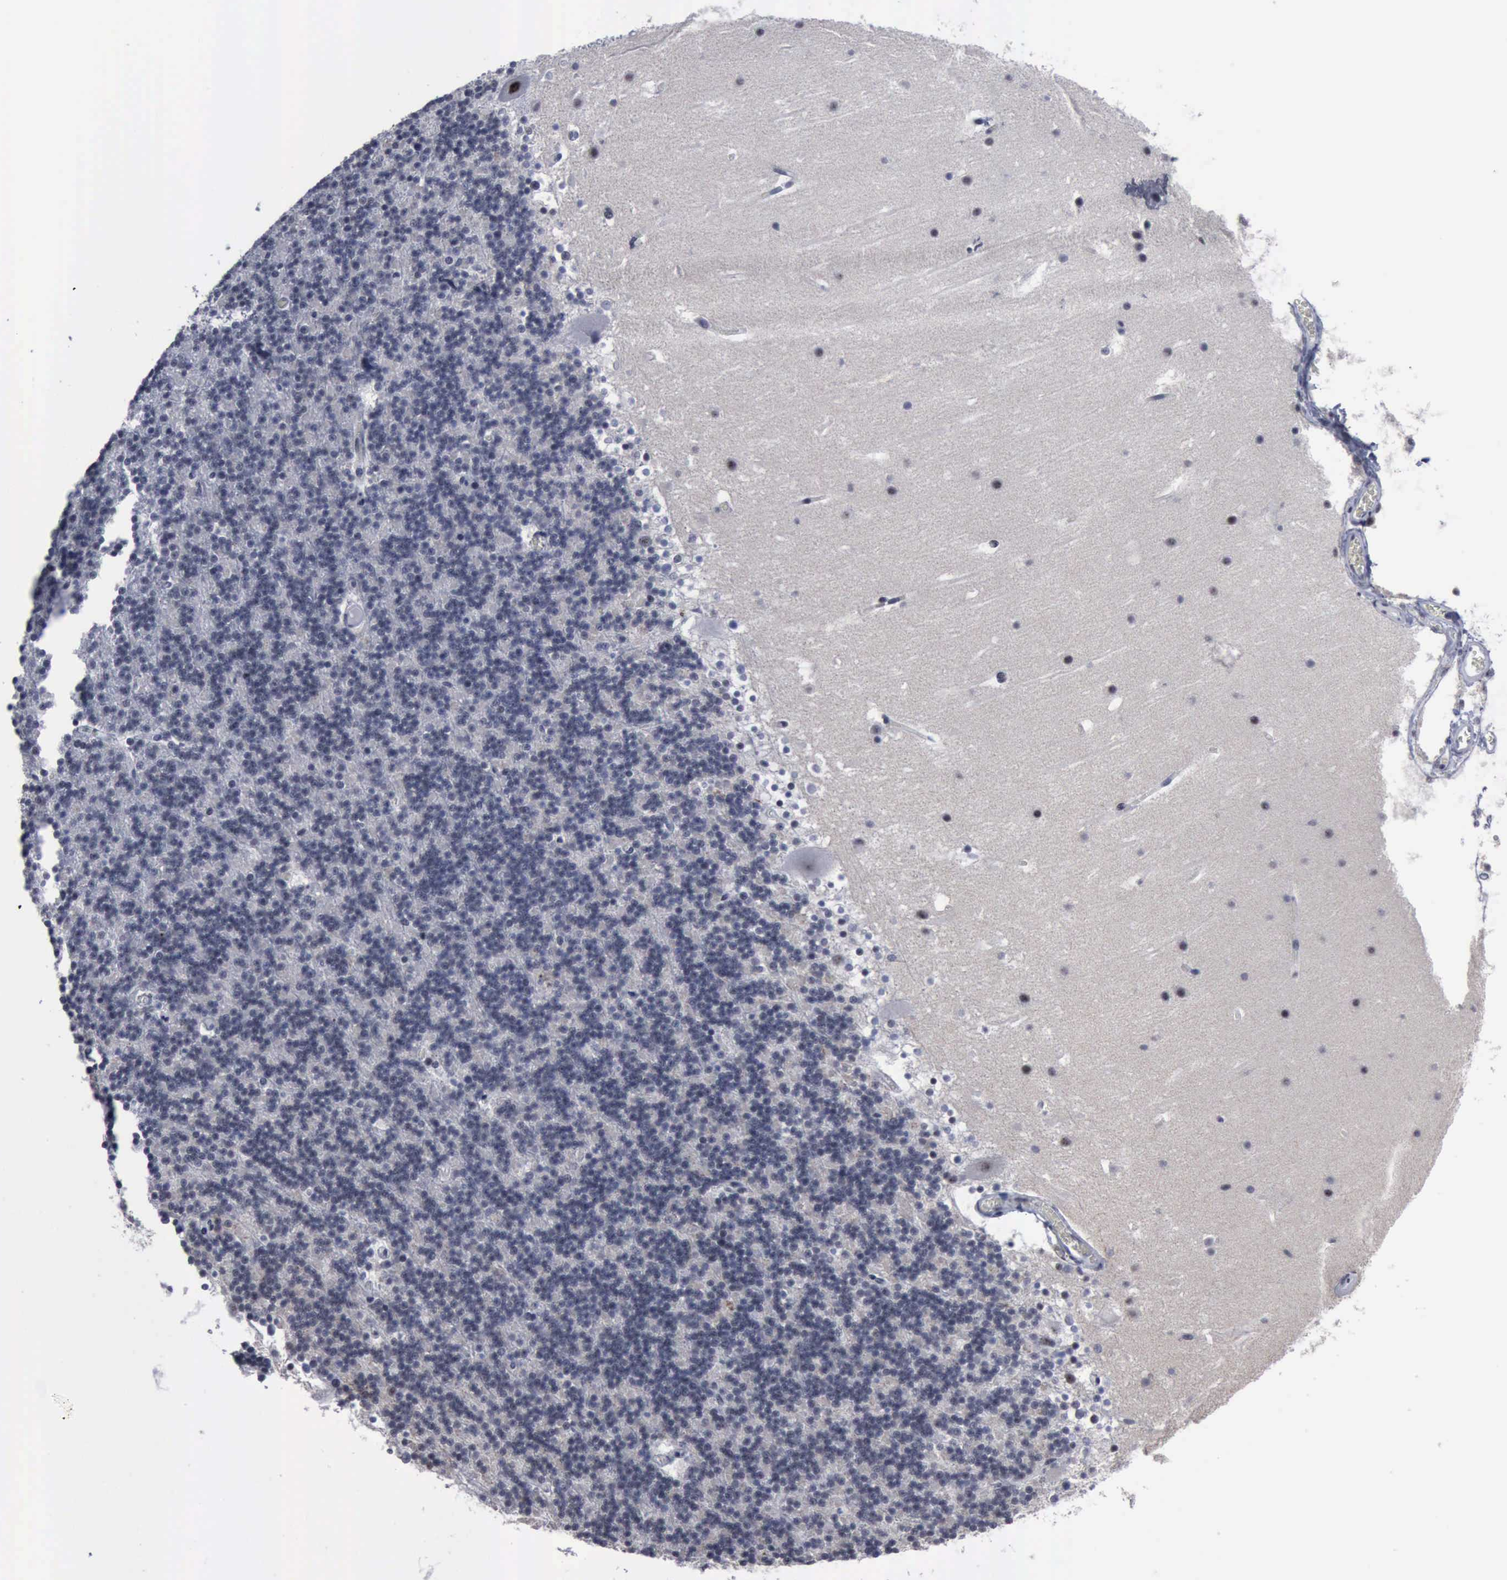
{"staining": {"intensity": "negative", "quantity": "none", "location": "none"}, "tissue": "cerebellum", "cell_type": "Cells in granular layer", "image_type": "normal", "snomed": [{"axis": "morphology", "description": "Normal tissue, NOS"}, {"axis": "topography", "description": "Cerebellum"}], "caption": "Human cerebellum stained for a protein using IHC reveals no expression in cells in granular layer.", "gene": "BRD1", "patient": {"sex": "male", "age": 45}}